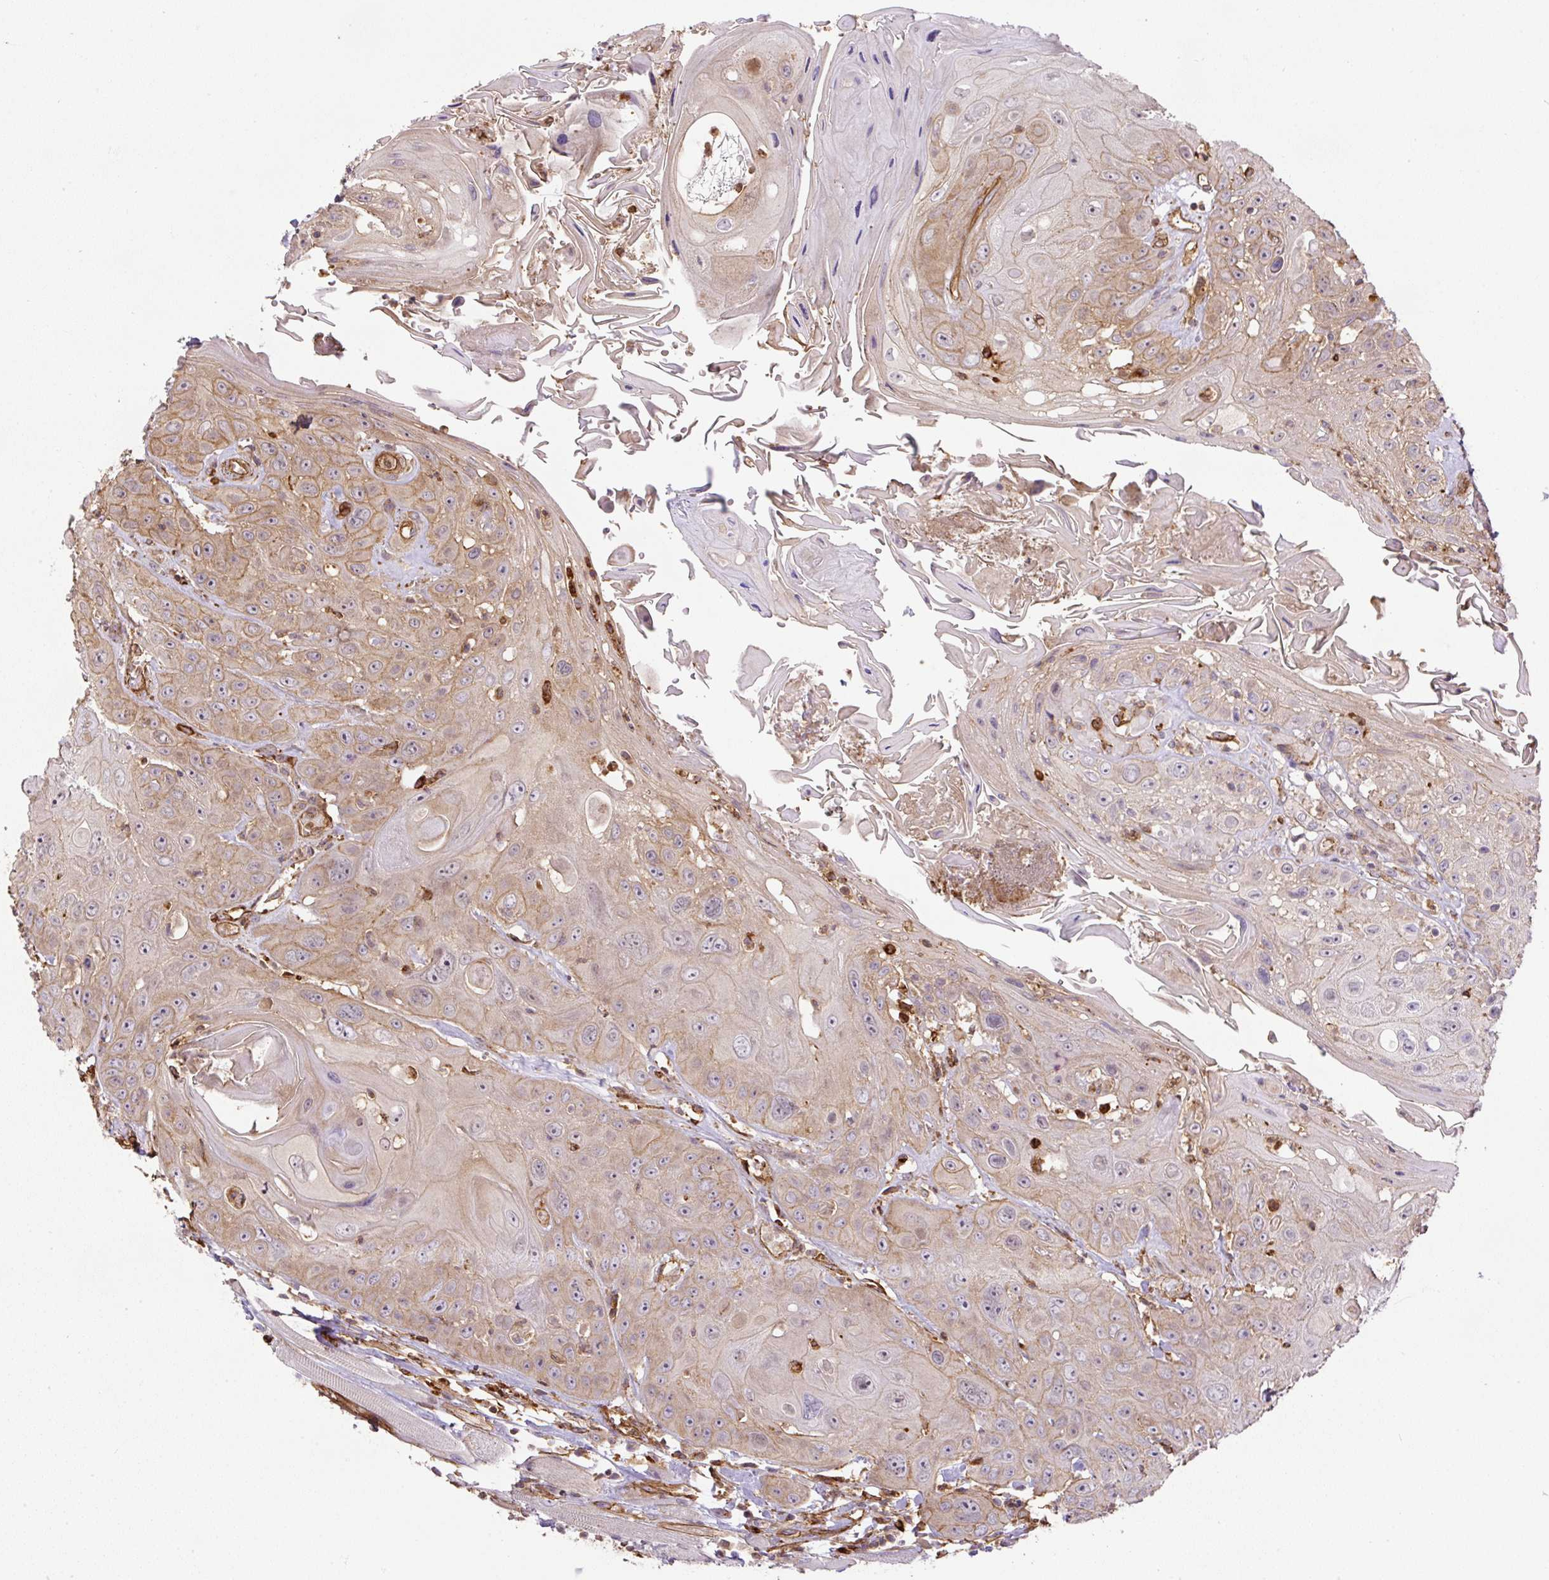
{"staining": {"intensity": "moderate", "quantity": ">75%", "location": "cytoplasmic/membranous"}, "tissue": "head and neck cancer", "cell_type": "Tumor cells", "image_type": "cancer", "snomed": [{"axis": "morphology", "description": "Squamous cell carcinoma, NOS"}, {"axis": "topography", "description": "Head-Neck"}], "caption": "Immunohistochemistry (IHC) histopathology image of neoplastic tissue: head and neck squamous cell carcinoma stained using immunohistochemistry (IHC) demonstrates medium levels of moderate protein expression localized specifically in the cytoplasmic/membranous of tumor cells, appearing as a cytoplasmic/membranous brown color.", "gene": "B3GALT5", "patient": {"sex": "female", "age": 59}}